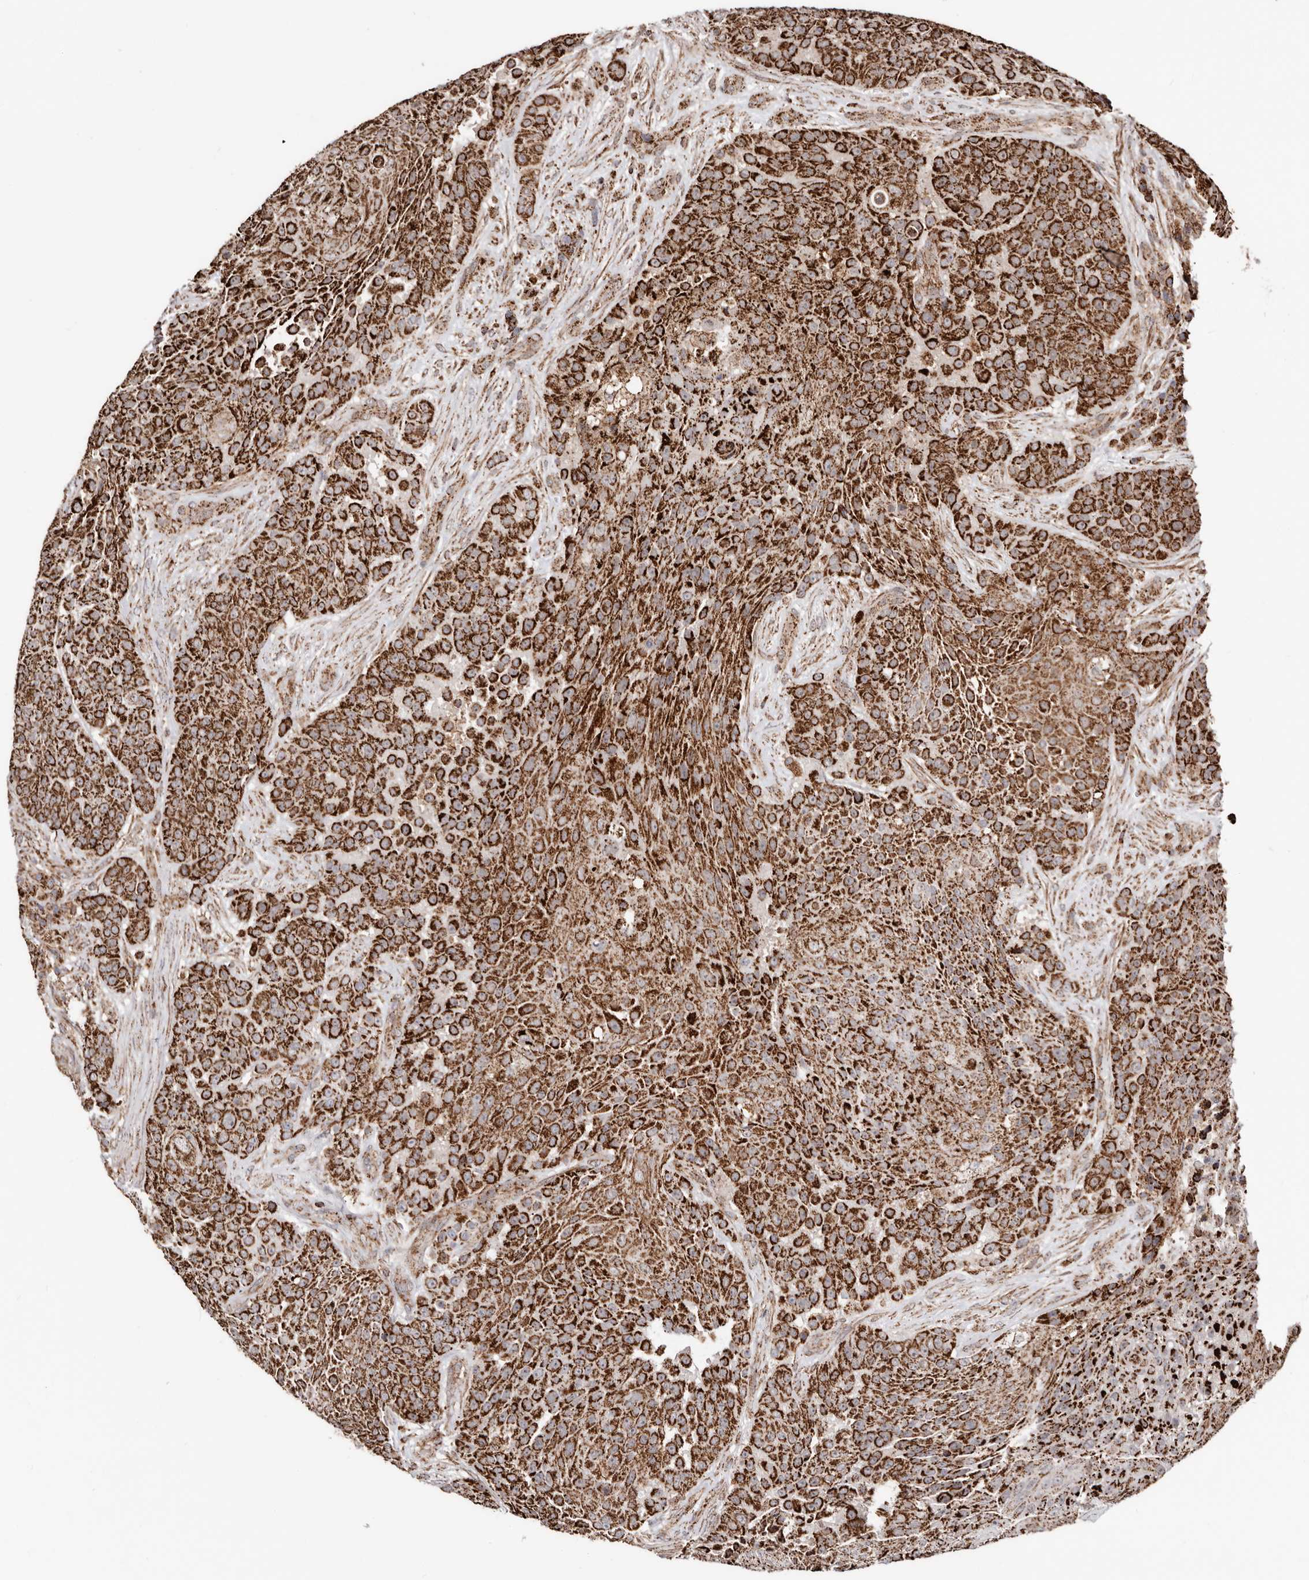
{"staining": {"intensity": "strong", "quantity": ">75%", "location": "cytoplasmic/membranous"}, "tissue": "urothelial cancer", "cell_type": "Tumor cells", "image_type": "cancer", "snomed": [{"axis": "morphology", "description": "Urothelial carcinoma, High grade"}, {"axis": "topography", "description": "Urinary bladder"}], "caption": "Protein staining demonstrates strong cytoplasmic/membranous positivity in approximately >75% of tumor cells in urothelial cancer. (IHC, brightfield microscopy, high magnification).", "gene": "PRKACB", "patient": {"sex": "female", "age": 63}}